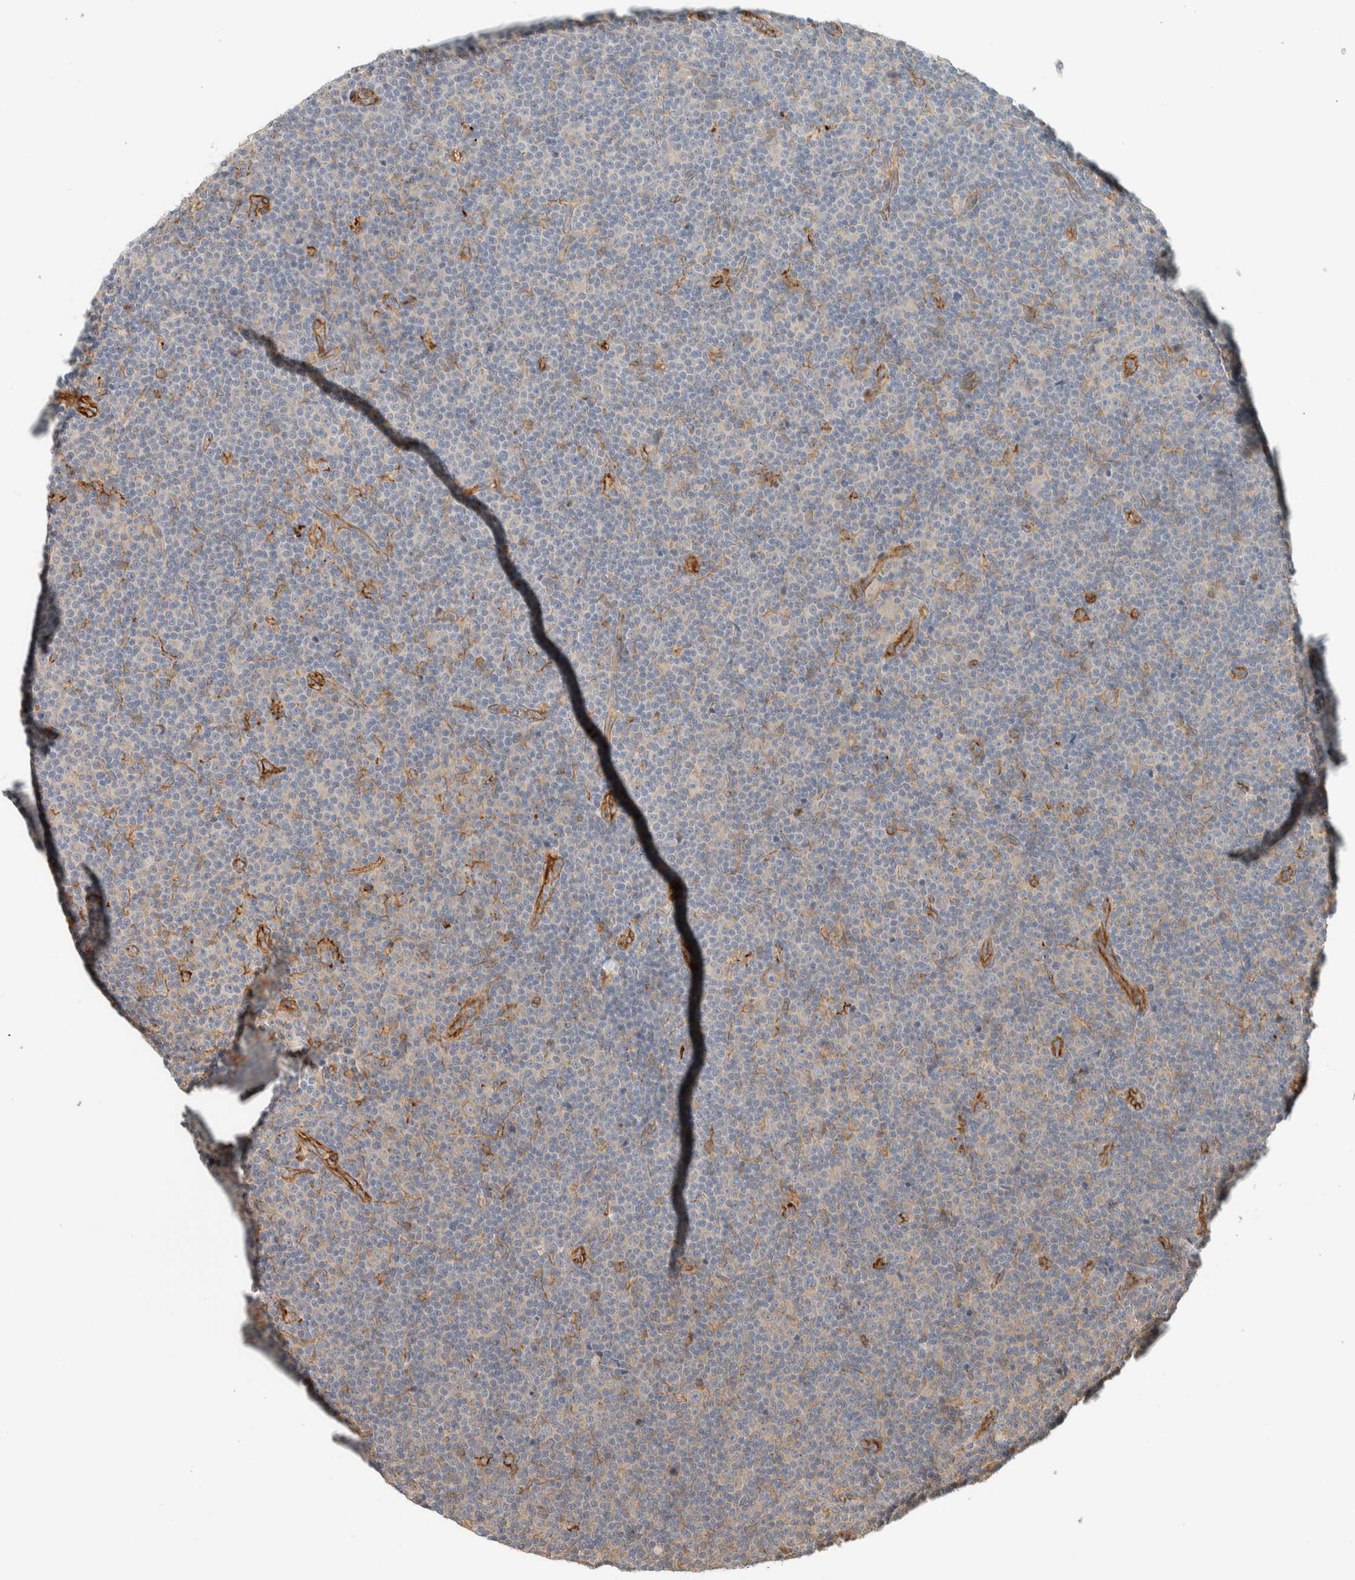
{"staining": {"intensity": "weak", "quantity": "<25%", "location": "cytoplasmic/membranous"}, "tissue": "lymphoma", "cell_type": "Tumor cells", "image_type": "cancer", "snomed": [{"axis": "morphology", "description": "Malignant lymphoma, non-Hodgkin's type, Low grade"}, {"axis": "topography", "description": "Lymph node"}], "caption": "Tumor cells are negative for brown protein staining in lymphoma. (IHC, brightfield microscopy, high magnification).", "gene": "LIMA1", "patient": {"sex": "female", "age": 67}}